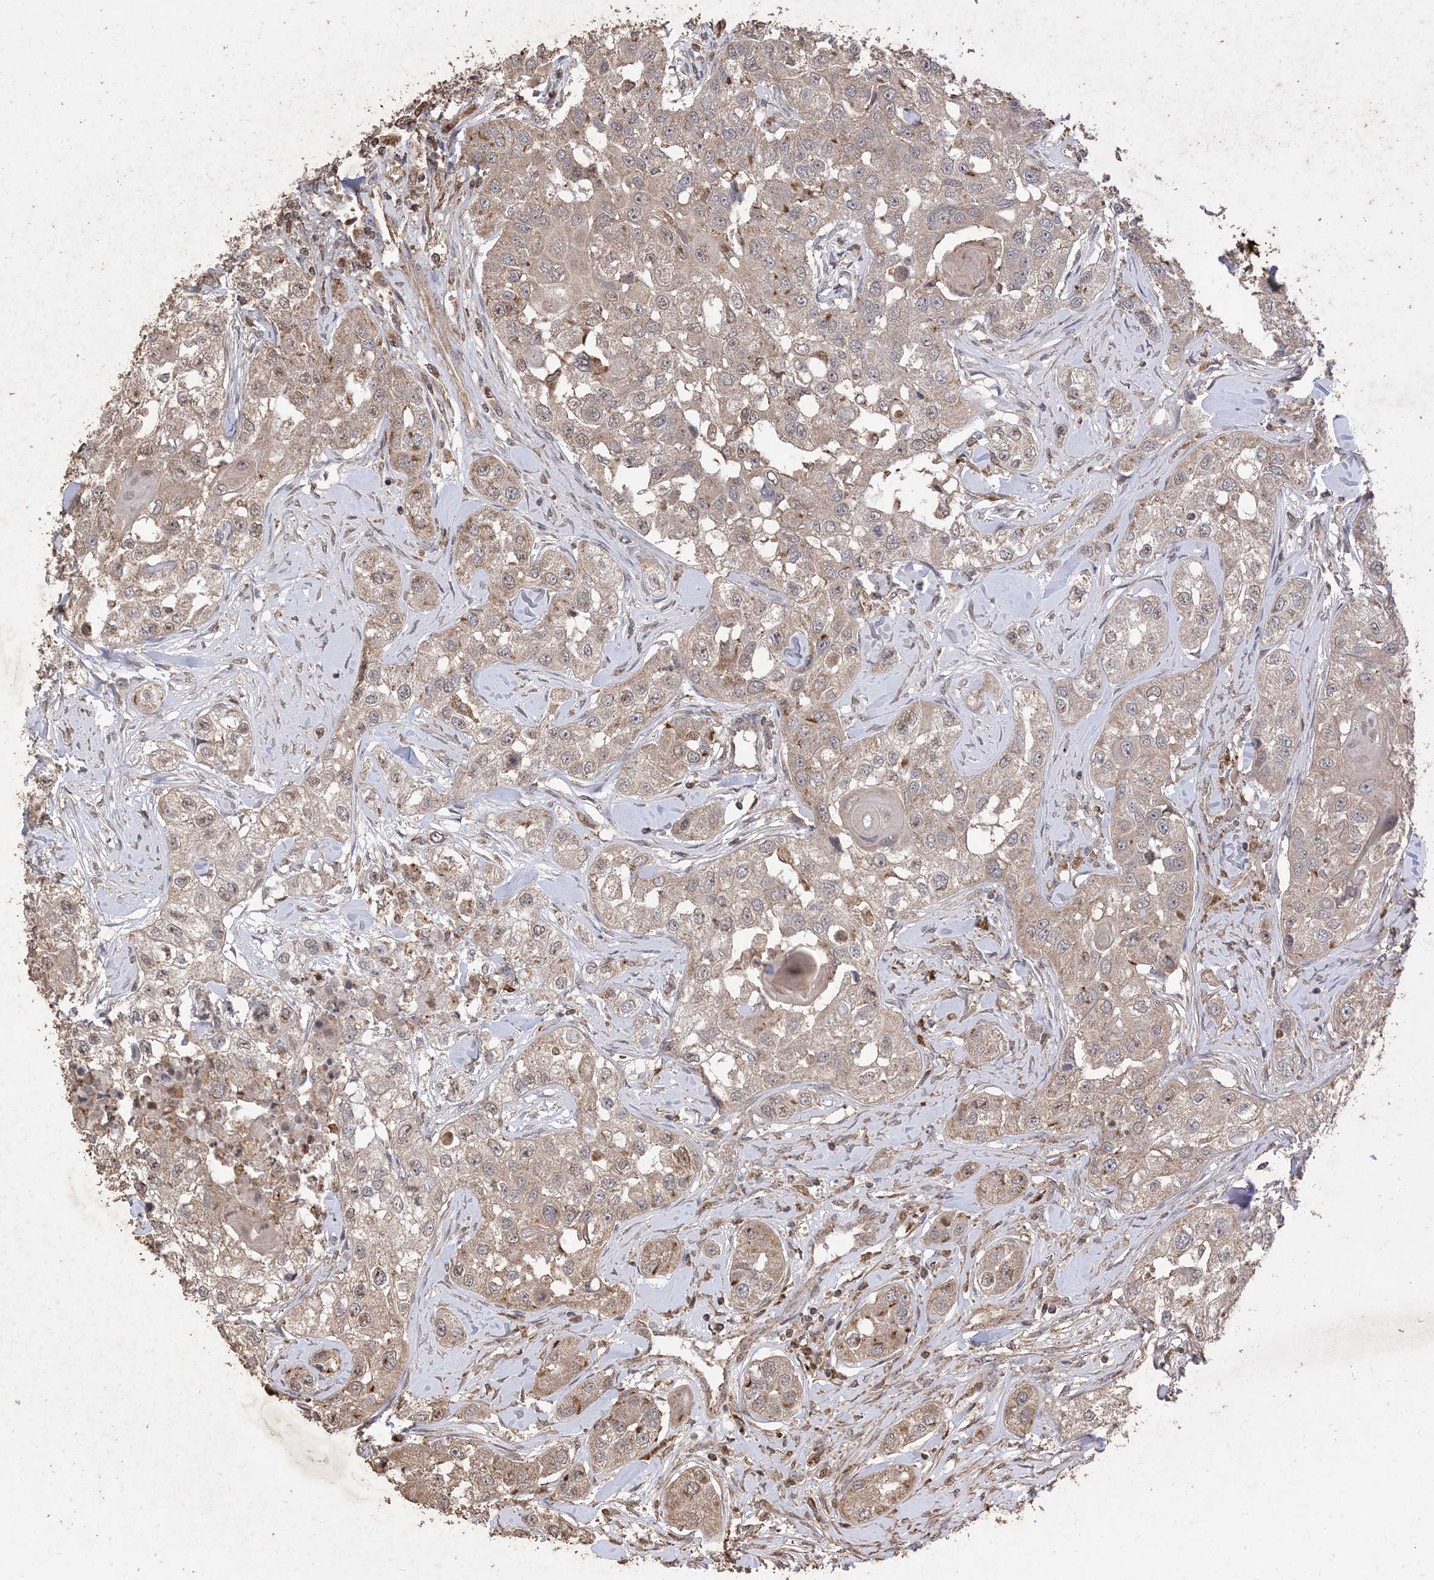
{"staining": {"intensity": "moderate", "quantity": ">75%", "location": "cytoplasmic/membranous"}, "tissue": "head and neck cancer", "cell_type": "Tumor cells", "image_type": "cancer", "snomed": [{"axis": "morphology", "description": "Normal tissue, NOS"}, {"axis": "morphology", "description": "Squamous cell carcinoma, NOS"}, {"axis": "topography", "description": "Skeletal muscle"}, {"axis": "topography", "description": "Head-Neck"}], "caption": "Moderate cytoplasmic/membranous staining is seen in about >75% of tumor cells in head and neck cancer (squamous cell carcinoma).", "gene": "HPS4", "patient": {"sex": "male", "age": 51}}